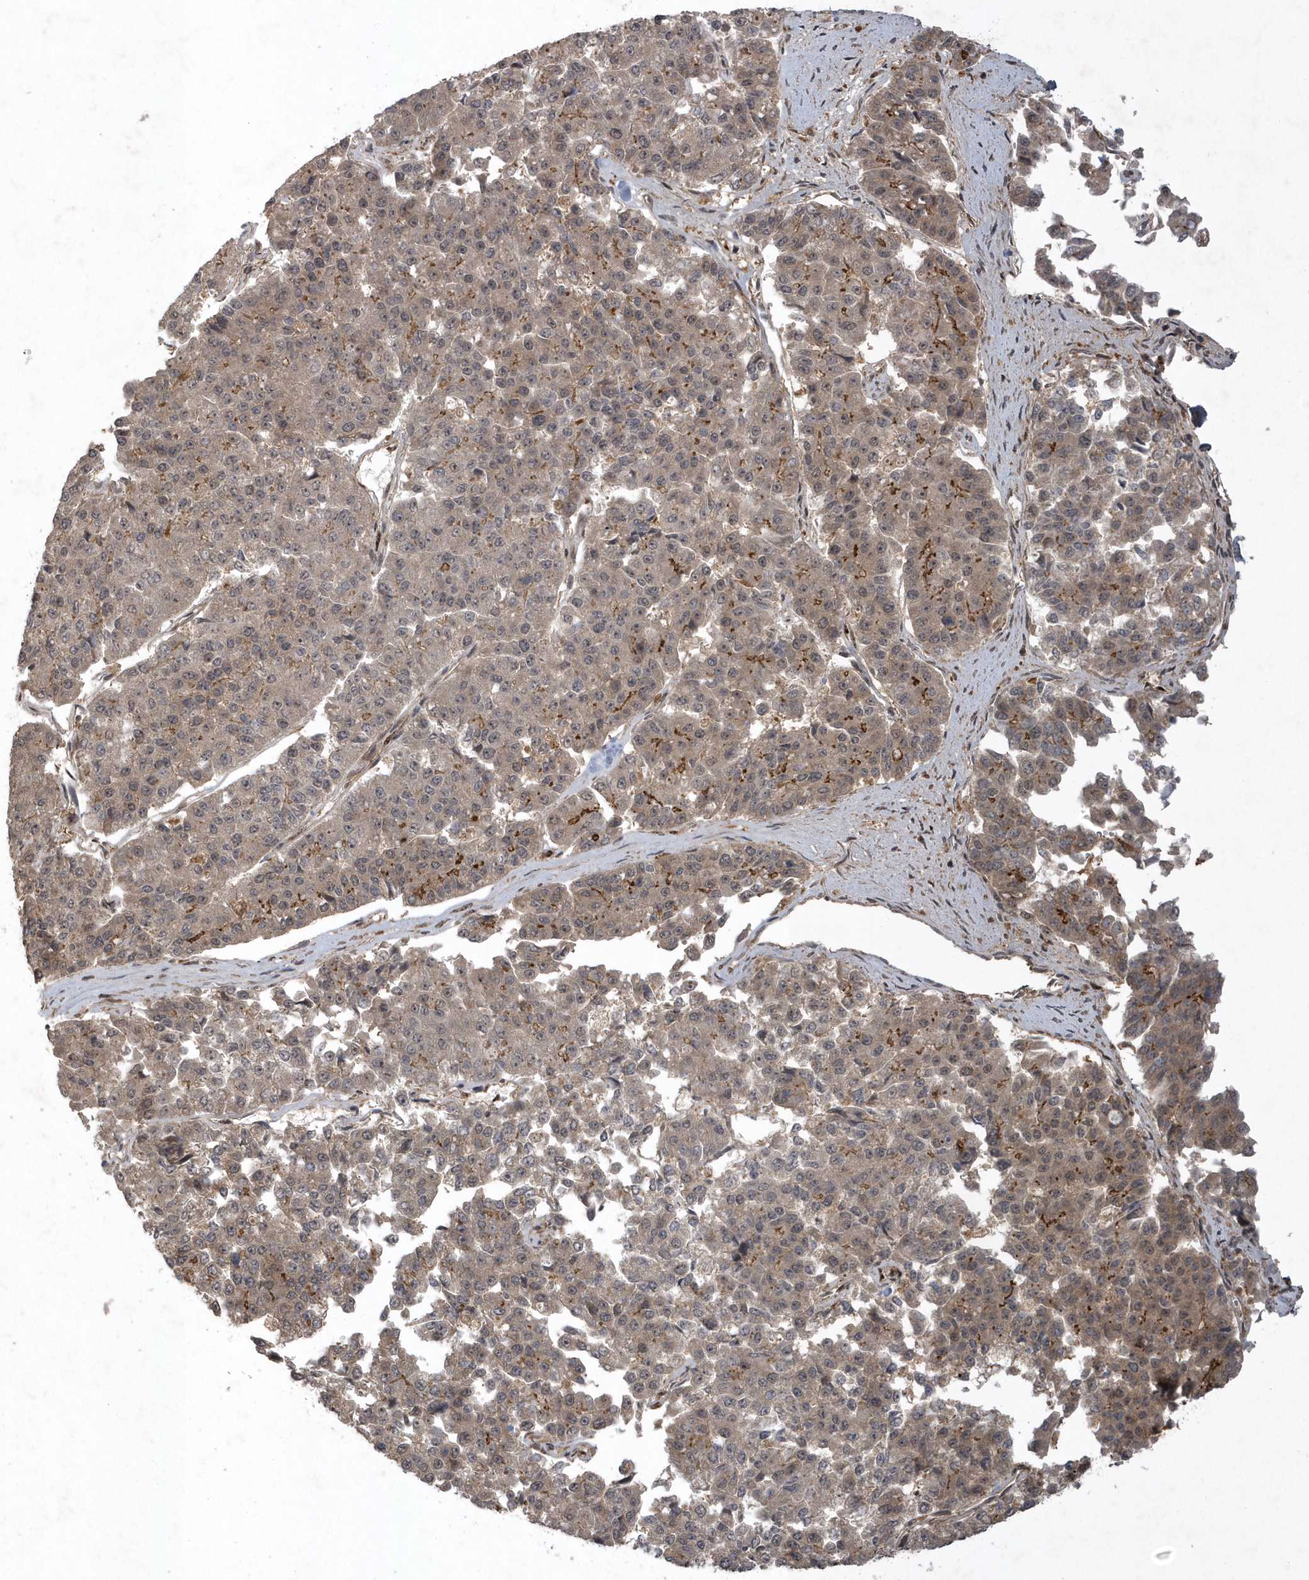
{"staining": {"intensity": "moderate", "quantity": "<25%", "location": "cytoplasmic/membranous"}, "tissue": "pancreatic cancer", "cell_type": "Tumor cells", "image_type": "cancer", "snomed": [{"axis": "morphology", "description": "Adenocarcinoma, NOS"}, {"axis": "topography", "description": "Pancreas"}], "caption": "Immunohistochemical staining of human pancreatic cancer reveals moderate cytoplasmic/membranous protein staining in about <25% of tumor cells.", "gene": "LACC1", "patient": {"sex": "male", "age": 50}}